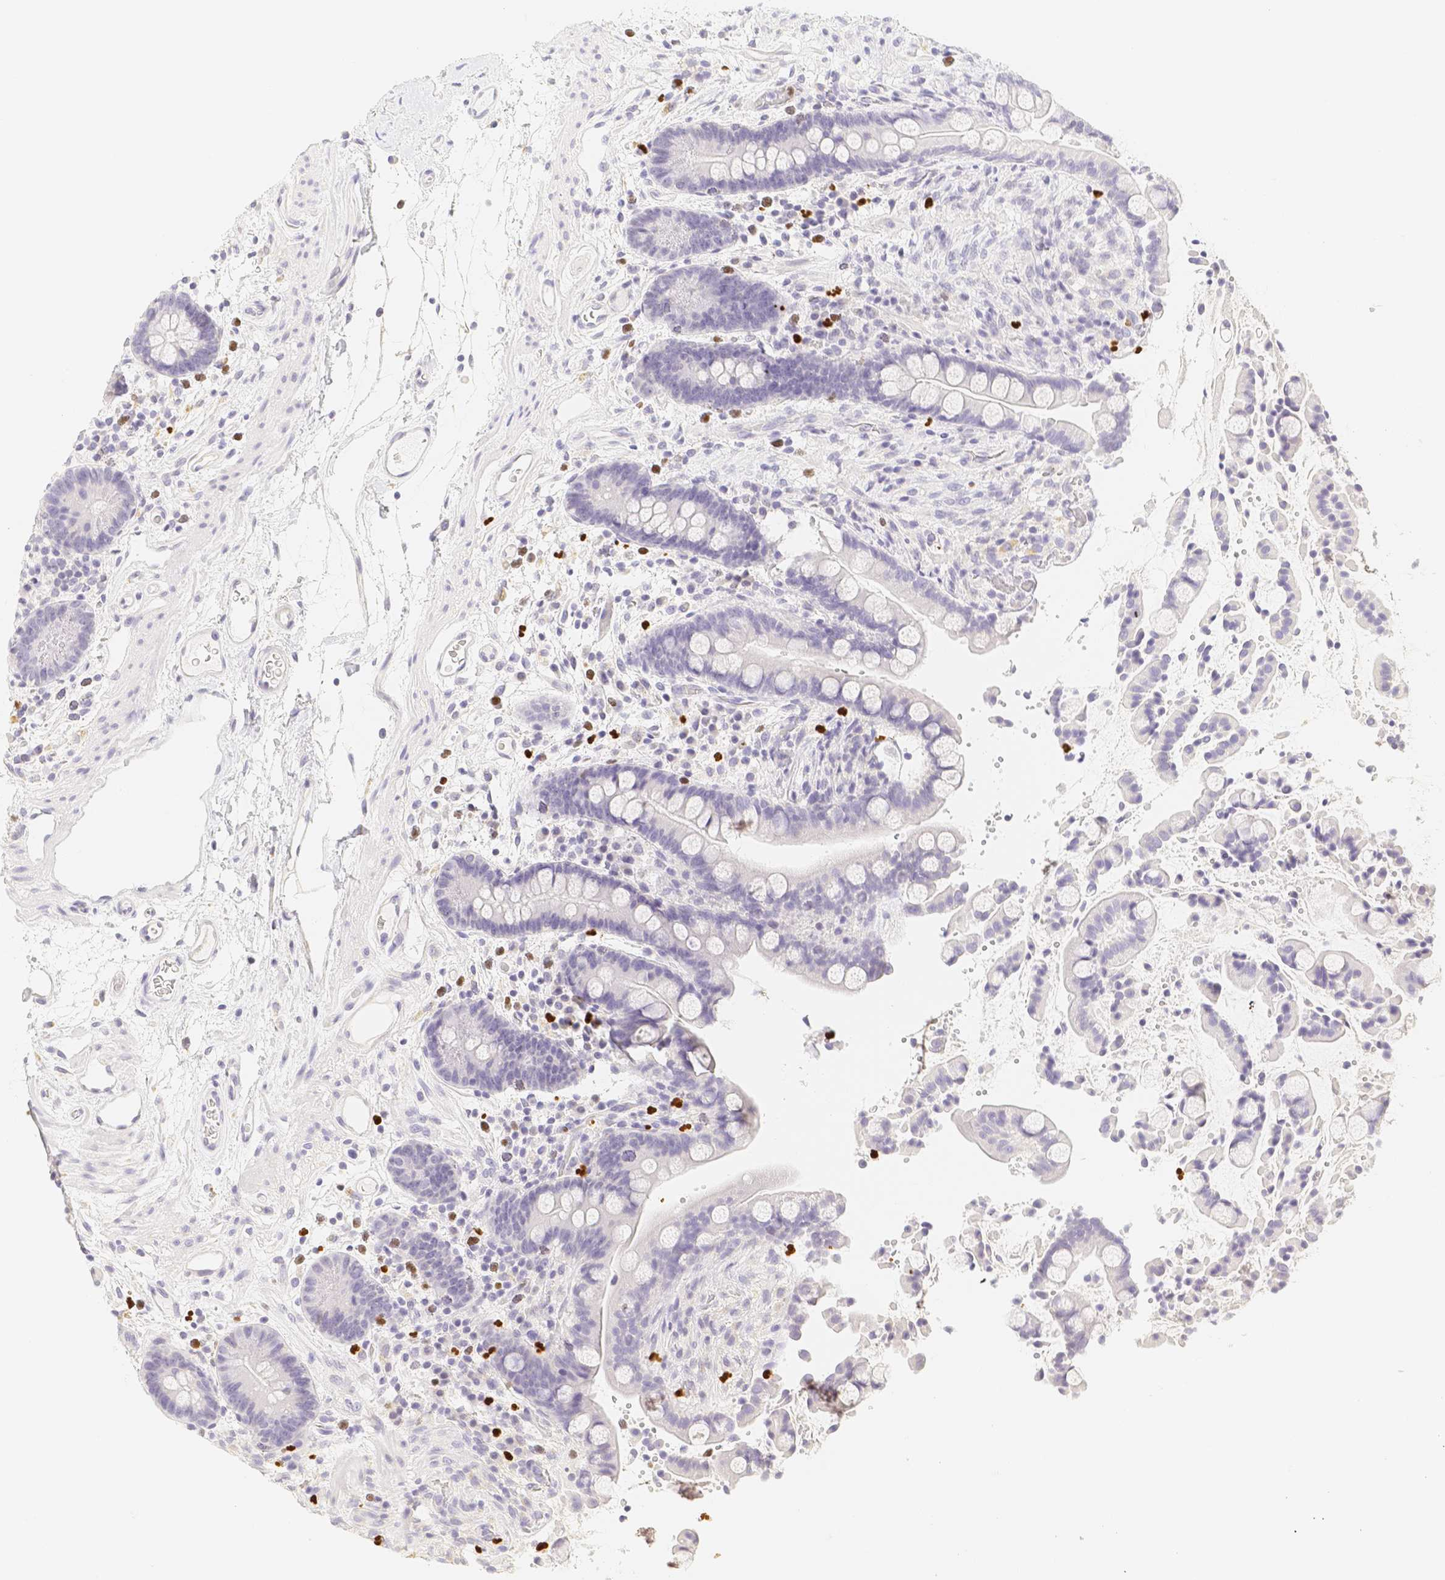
{"staining": {"intensity": "negative", "quantity": "none", "location": "none"}, "tissue": "colon", "cell_type": "Endothelial cells", "image_type": "normal", "snomed": [{"axis": "morphology", "description": "Normal tissue, NOS"}, {"axis": "topography", "description": "Colon"}], "caption": "The photomicrograph exhibits no staining of endothelial cells in unremarkable colon. The staining was performed using DAB to visualize the protein expression in brown, while the nuclei were stained in blue with hematoxylin (Magnification: 20x).", "gene": "PADI4", "patient": {"sex": "male", "age": 73}}